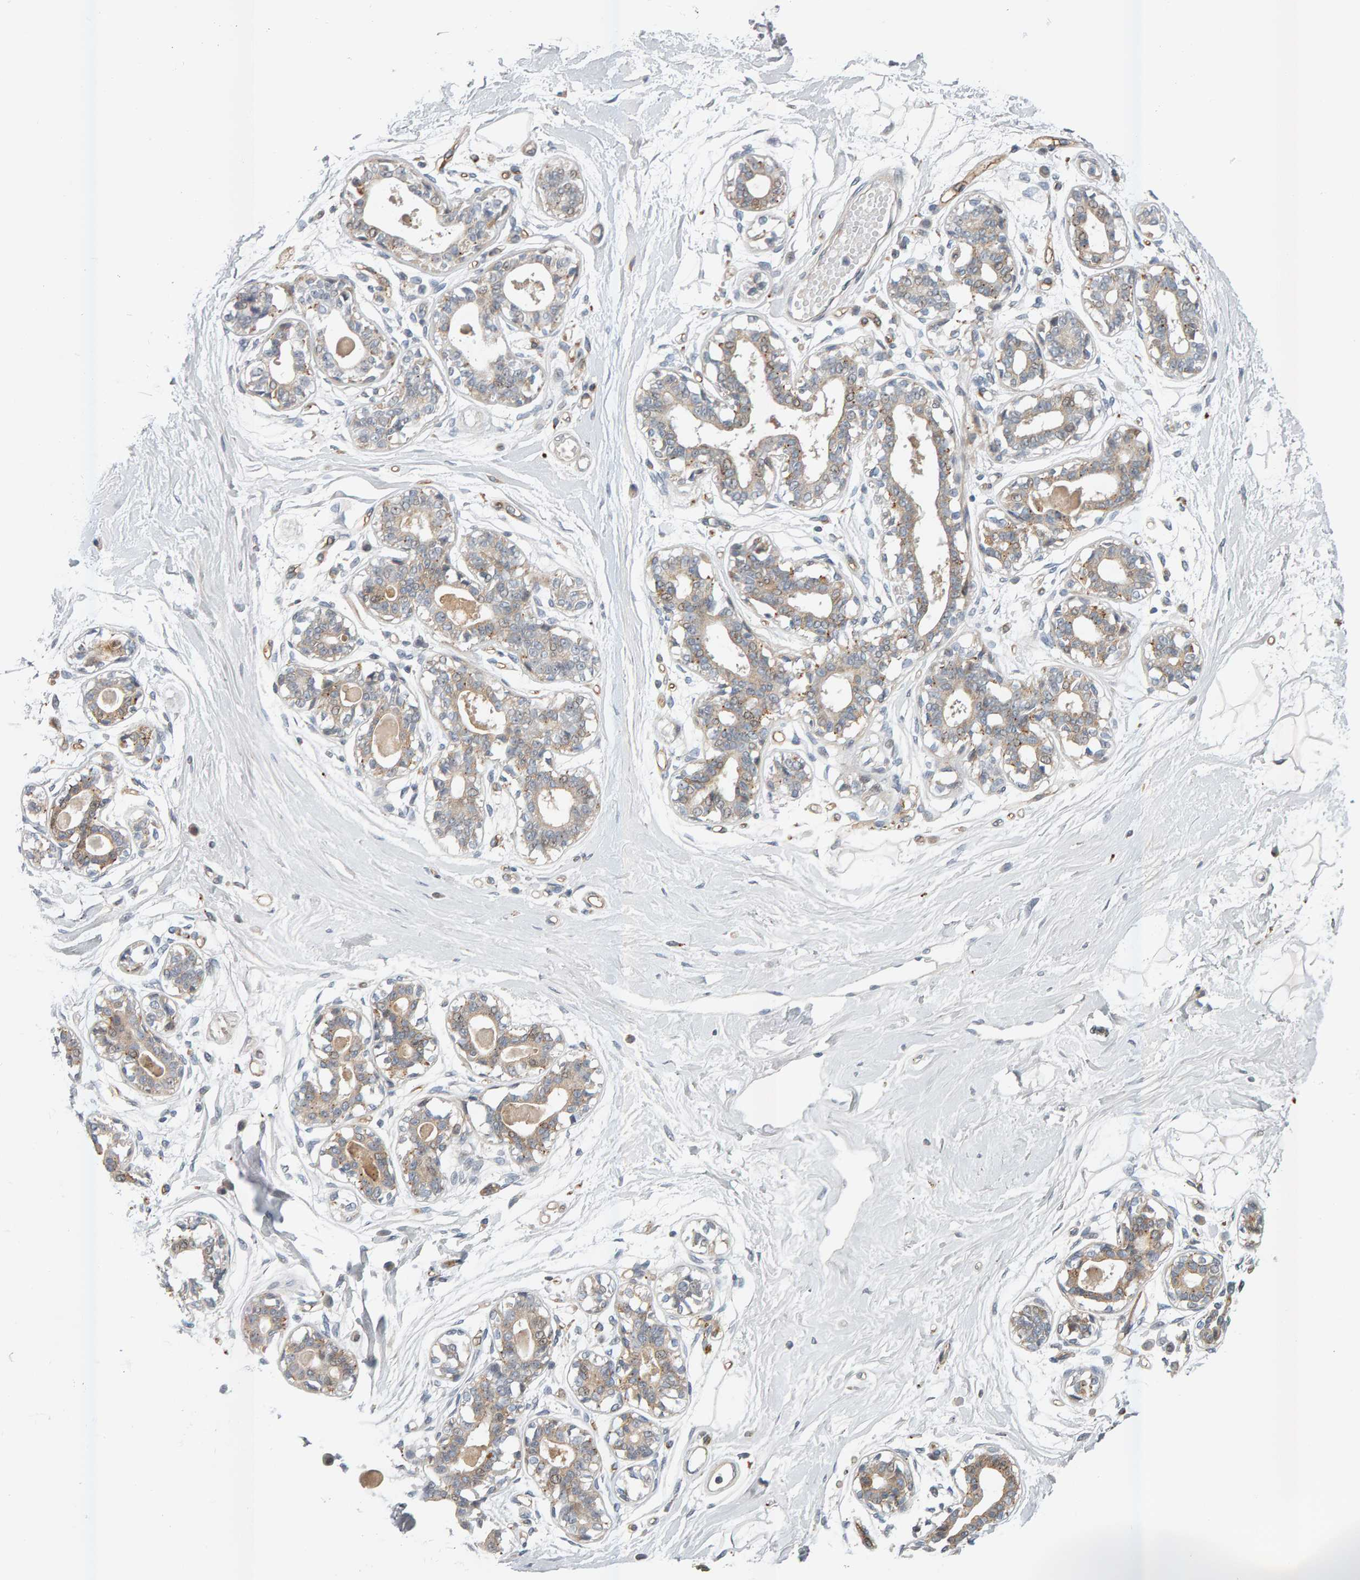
{"staining": {"intensity": "weak", "quantity": ">75%", "location": "cytoplasmic/membranous"}, "tissue": "breast", "cell_type": "Adipocytes", "image_type": "normal", "snomed": [{"axis": "morphology", "description": "Normal tissue, NOS"}, {"axis": "topography", "description": "Breast"}], "caption": "Breast stained with DAB immunohistochemistry (IHC) exhibits low levels of weak cytoplasmic/membranous expression in about >75% of adipocytes.", "gene": "ZNF160", "patient": {"sex": "female", "age": 45}}